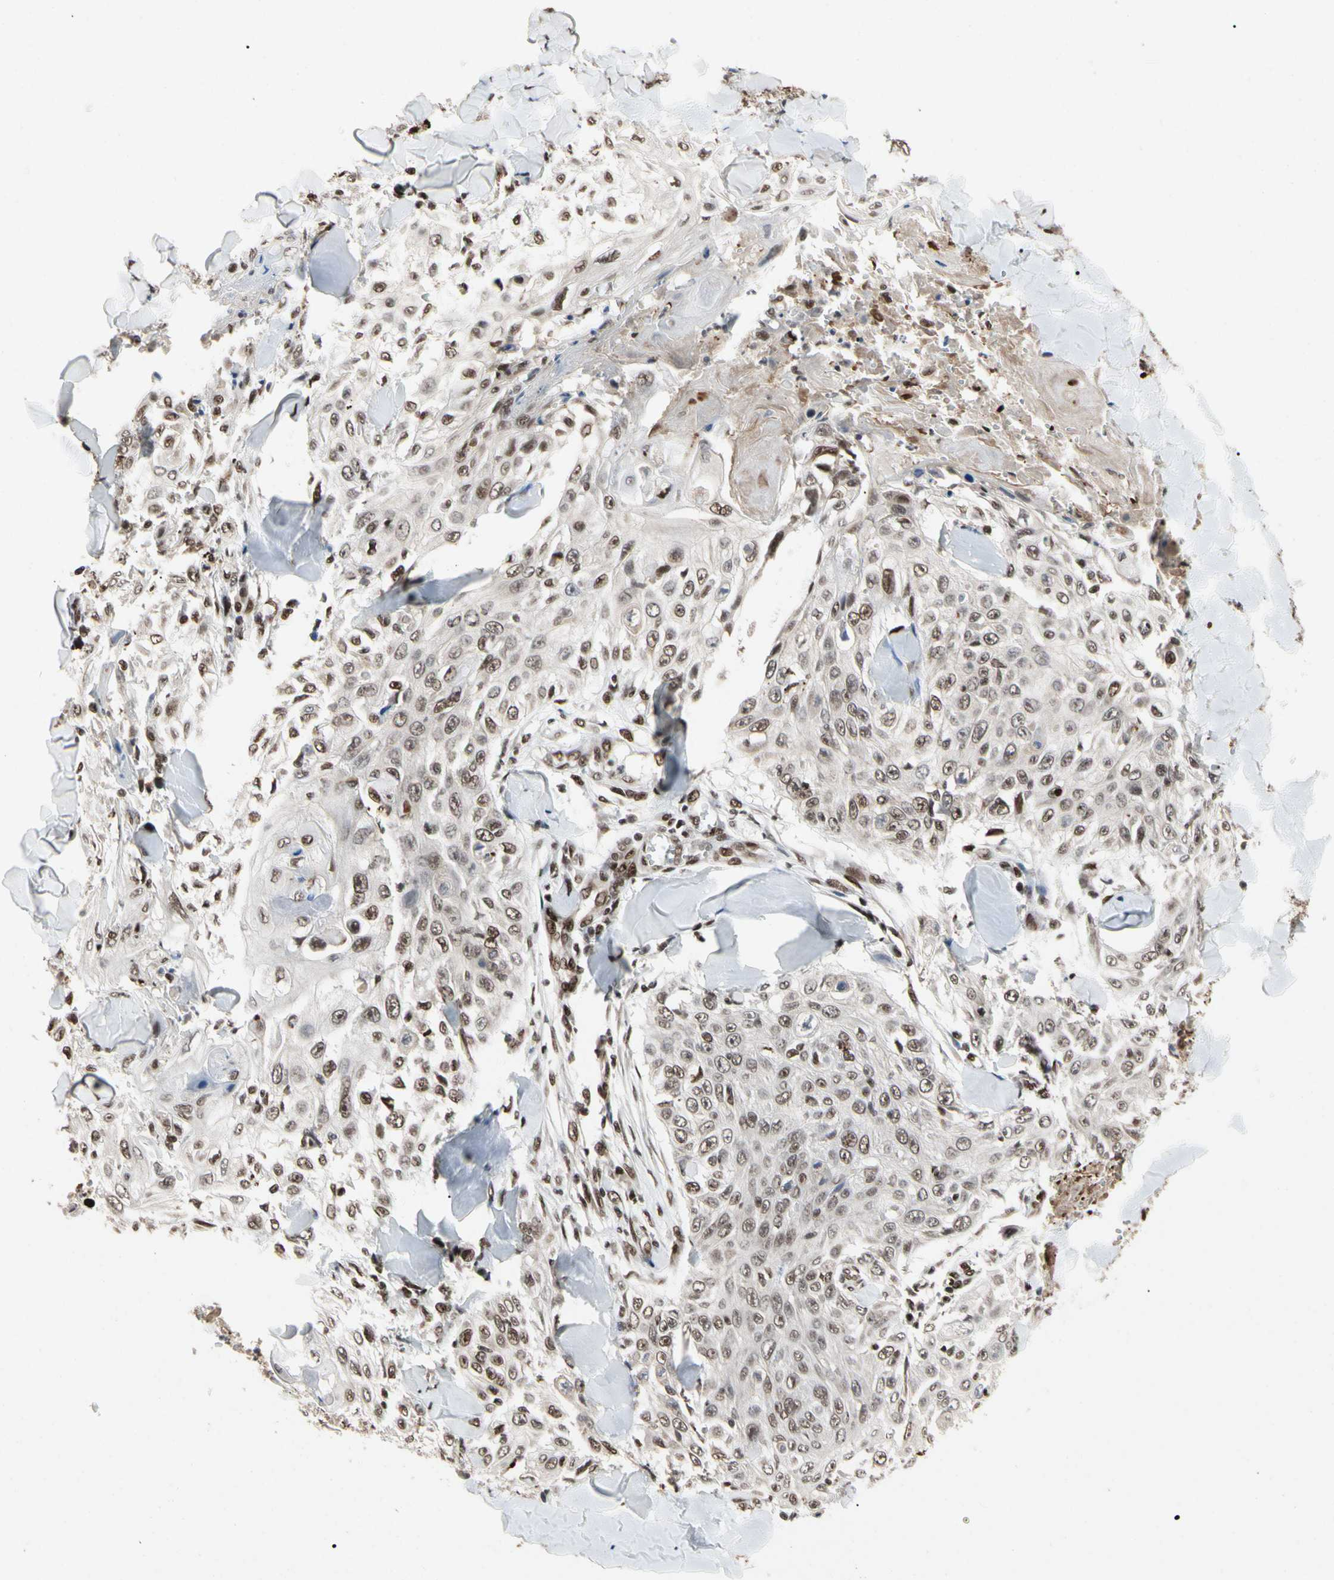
{"staining": {"intensity": "weak", "quantity": ">75%", "location": "nuclear"}, "tissue": "skin cancer", "cell_type": "Tumor cells", "image_type": "cancer", "snomed": [{"axis": "morphology", "description": "Squamous cell carcinoma, NOS"}, {"axis": "topography", "description": "Skin"}], "caption": "An immunohistochemistry (IHC) image of tumor tissue is shown. Protein staining in brown labels weak nuclear positivity in skin squamous cell carcinoma within tumor cells.", "gene": "FAM98B", "patient": {"sex": "male", "age": 86}}